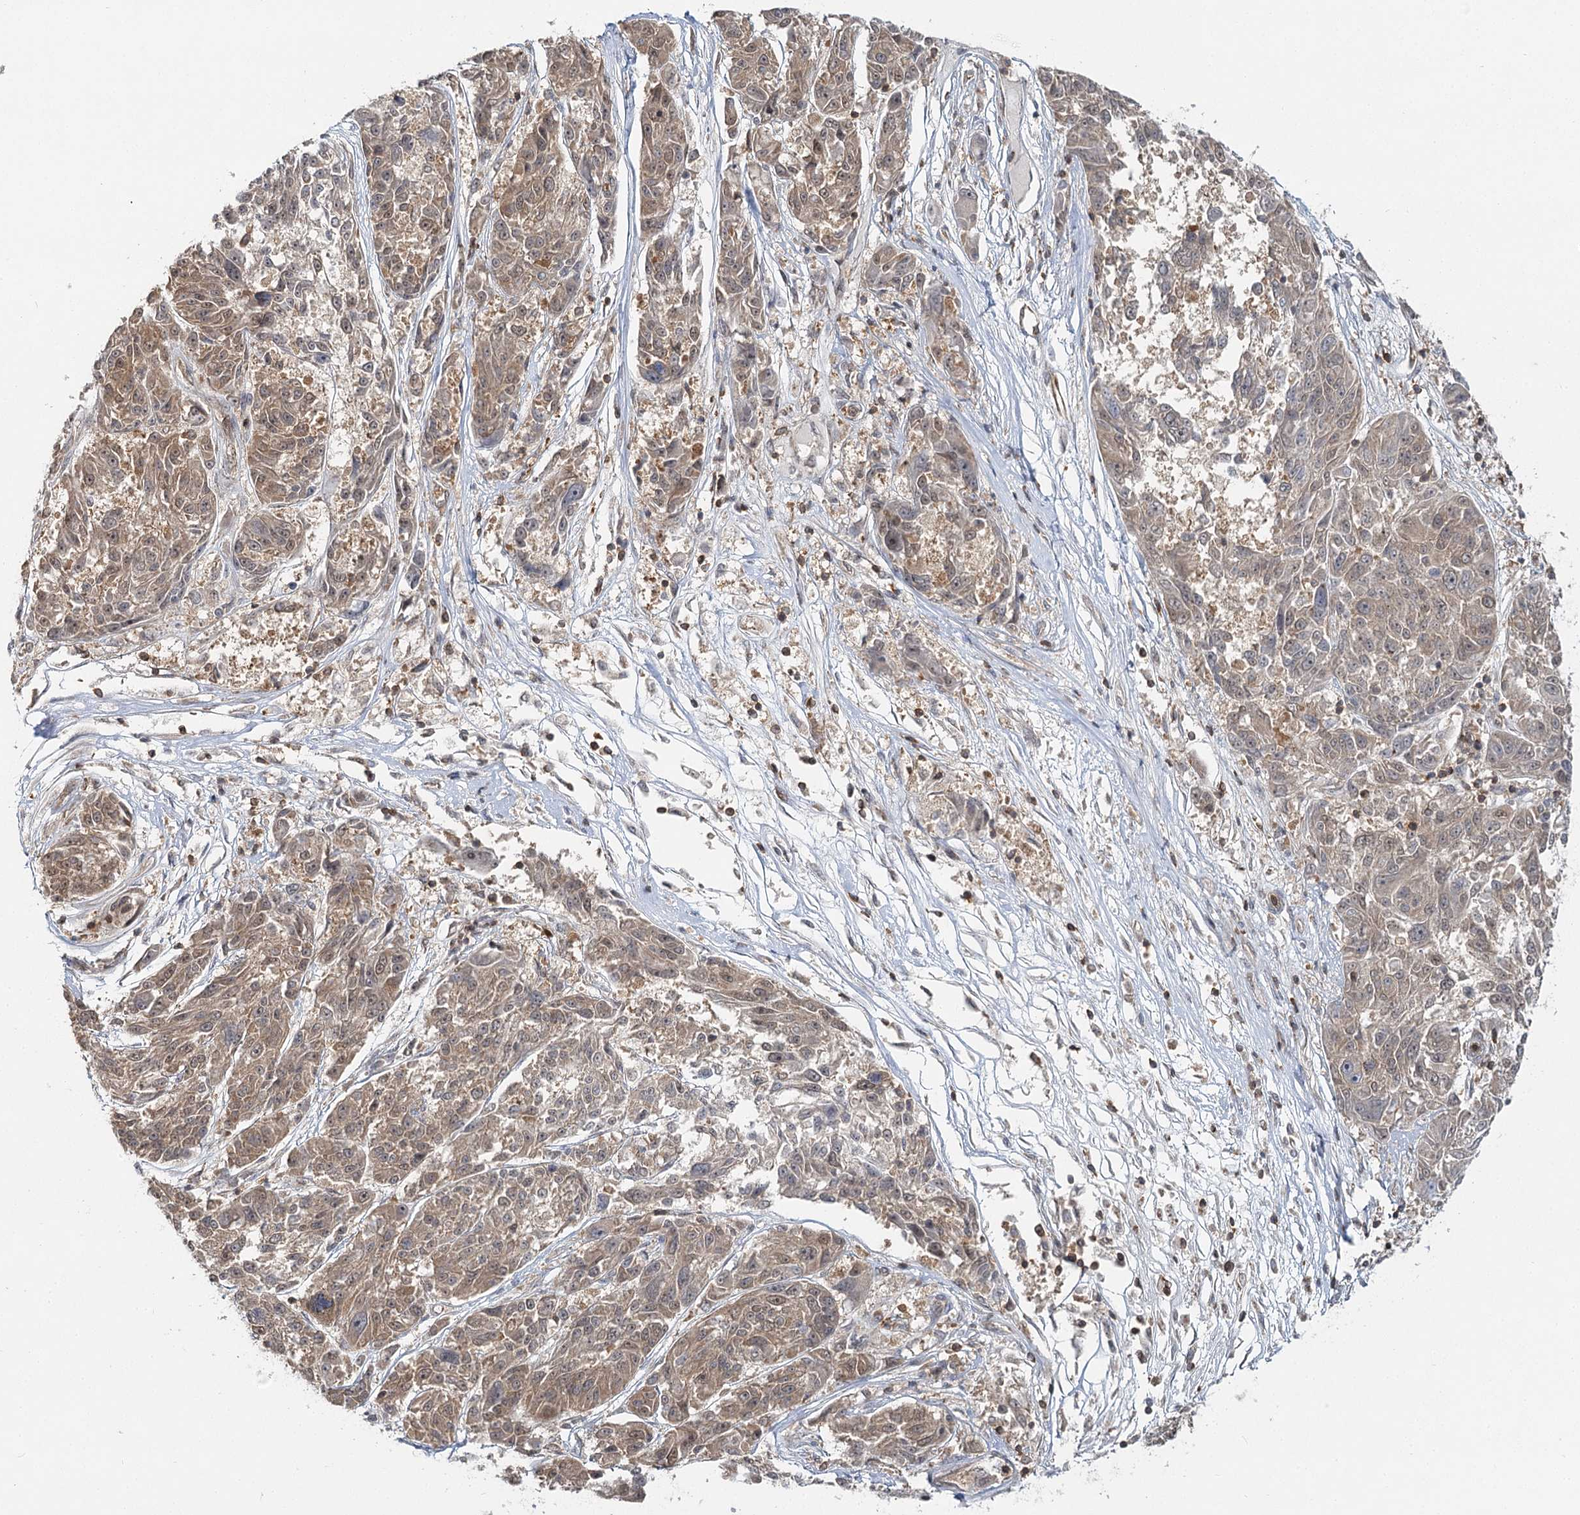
{"staining": {"intensity": "weak", "quantity": ">75%", "location": "cytoplasmic/membranous,nuclear"}, "tissue": "melanoma", "cell_type": "Tumor cells", "image_type": "cancer", "snomed": [{"axis": "morphology", "description": "Malignant melanoma, NOS"}, {"axis": "topography", "description": "Skin"}], "caption": "Malignant melanoma stained with a protein marker exhibits weak staining in tumor cells.", "gene": "FAM120B", "patient": {"sex": "male", "age": 53}}